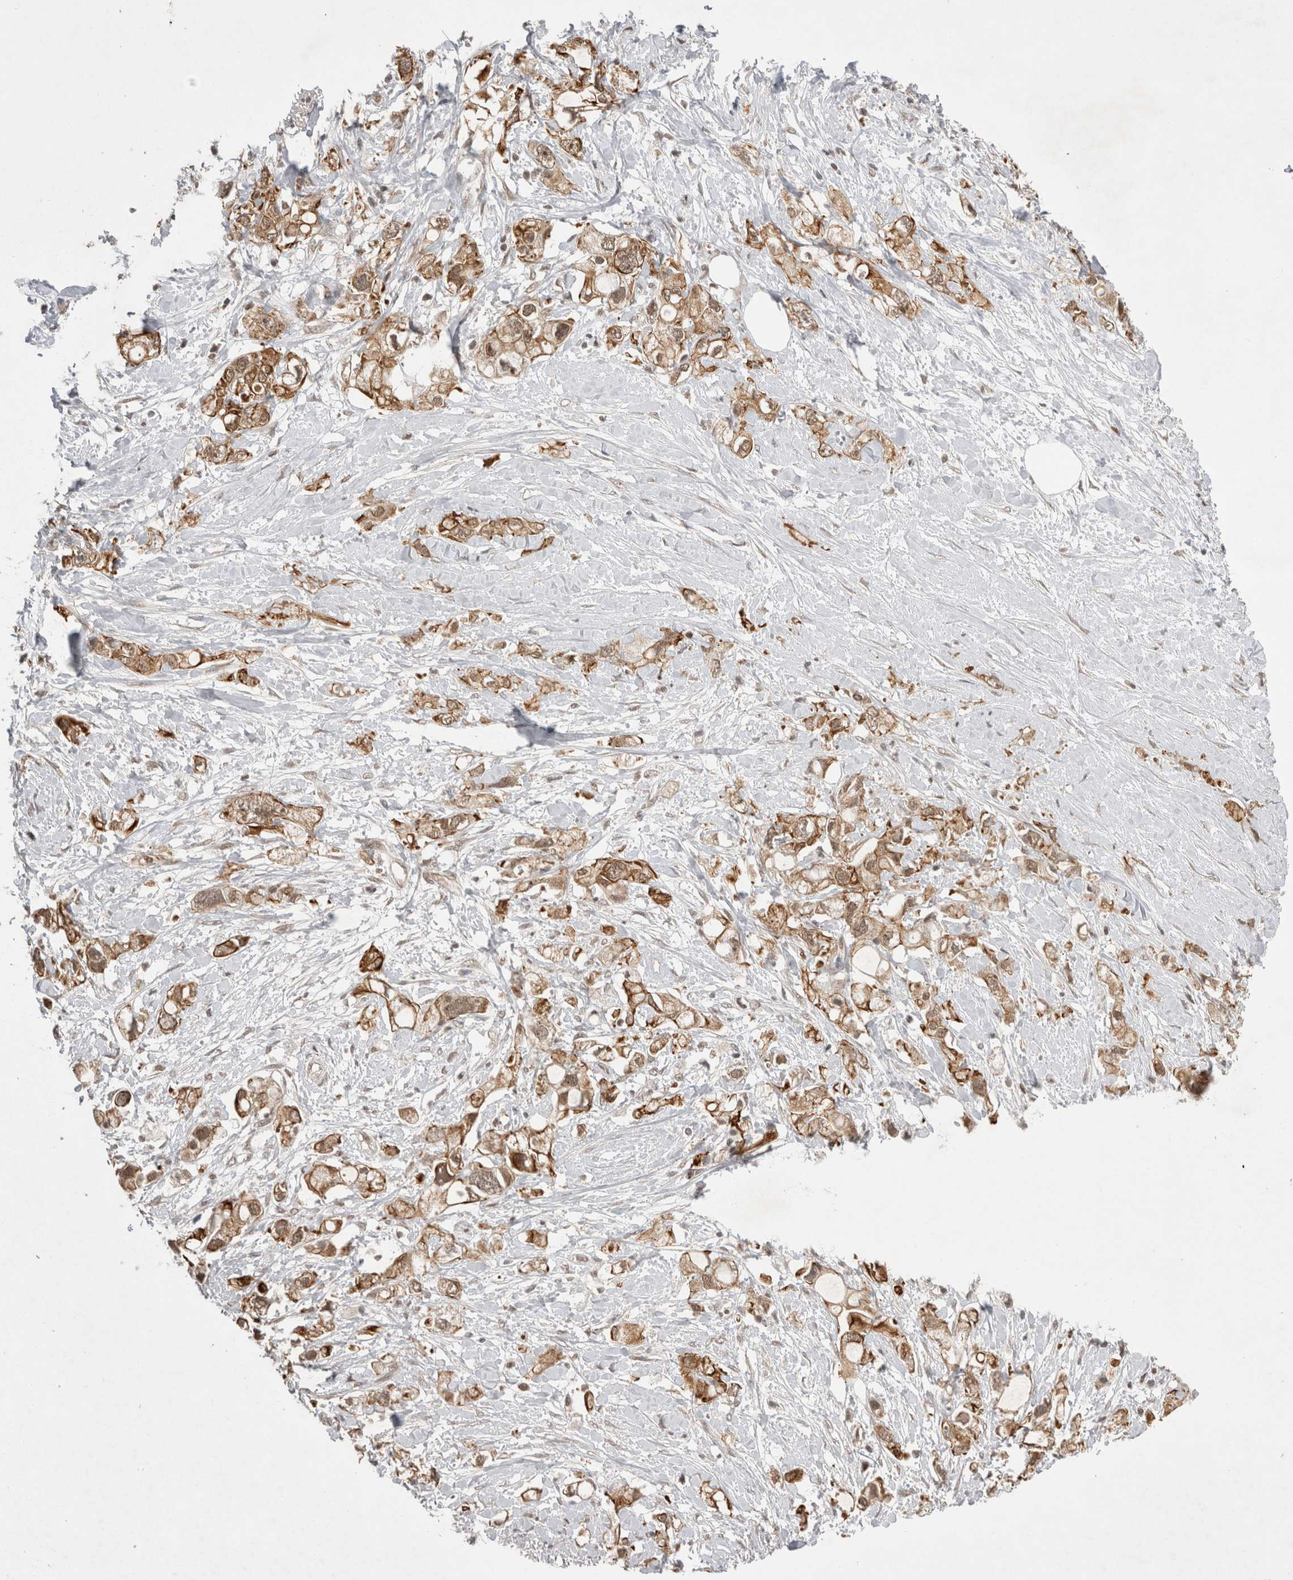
{"staining": {"intensity": "moderate", "quantity": ">75%", "location": "cytoplasmic/membranous"}, "tissue": "pancreatic cancer", "cell_type": "Tumor cells", "image_type": "cancer", "snomed": [{"axis": "morphology", "description": "Adenocarcinoma, NOS"}, {"axis": "topography", "description": "Pancreas"}], "caption": "Immunohistochemistry of pancreatic cancer exhibits medium levels of moderate cytoplasmic/membranous staining in about >75% of tumor cells.", "gene": "ZNF341", "patient": {"sex": "female", "age": 56}}